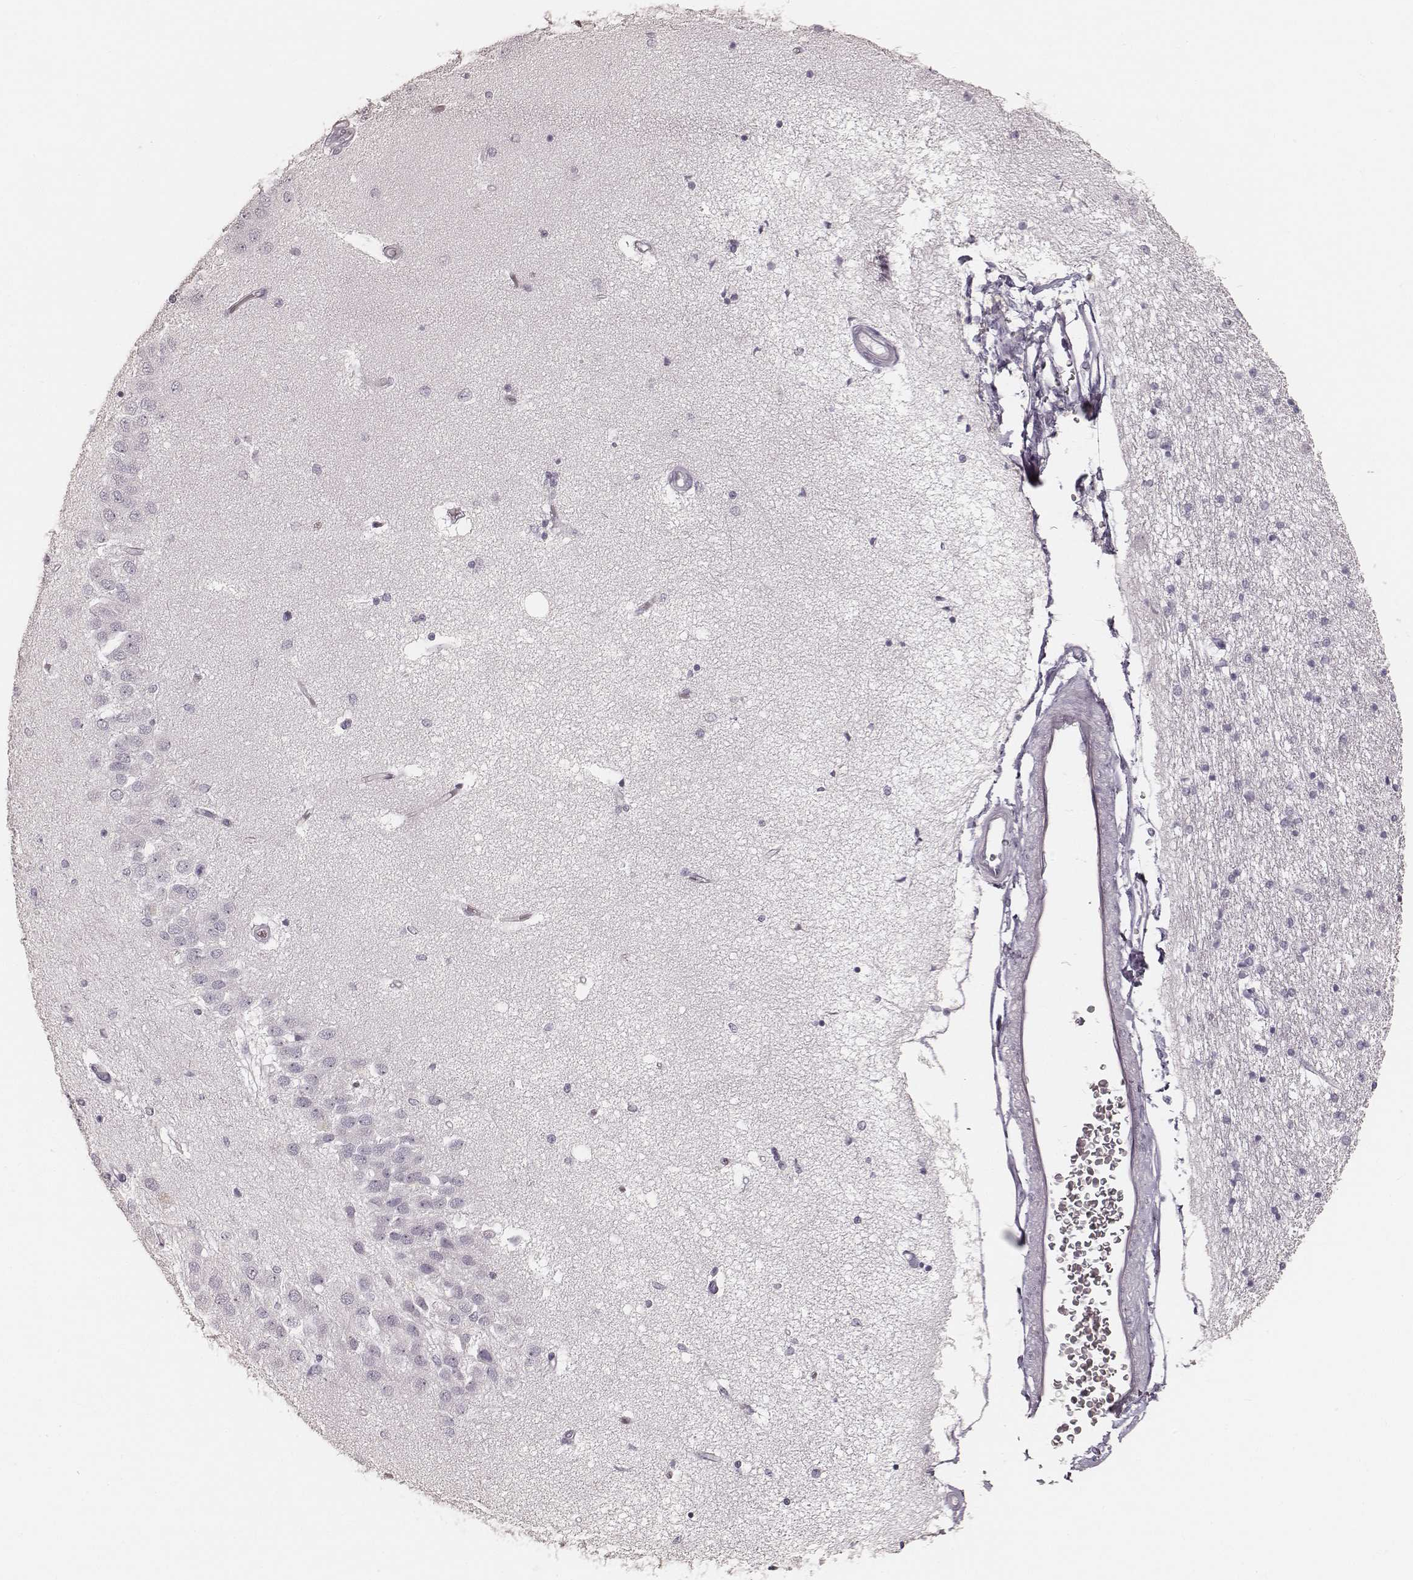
{"staining": {"intensity": "negative", "quantity": "none", "location": "none"}, "tissue": "hippocampus", "cell_type": "Glial cells", "image_type": "normal", "snomed": [{"axis": "morphology", "description": "Normal tissue, NOS"}, {"axis": "topography", "description": "Hippocampus"}], "caption": "This is an IHC image of benign hippocampus. There is no staining in glial cells.", "gene": "KRT26", "patient": {"sex": "female", "age": 54}}